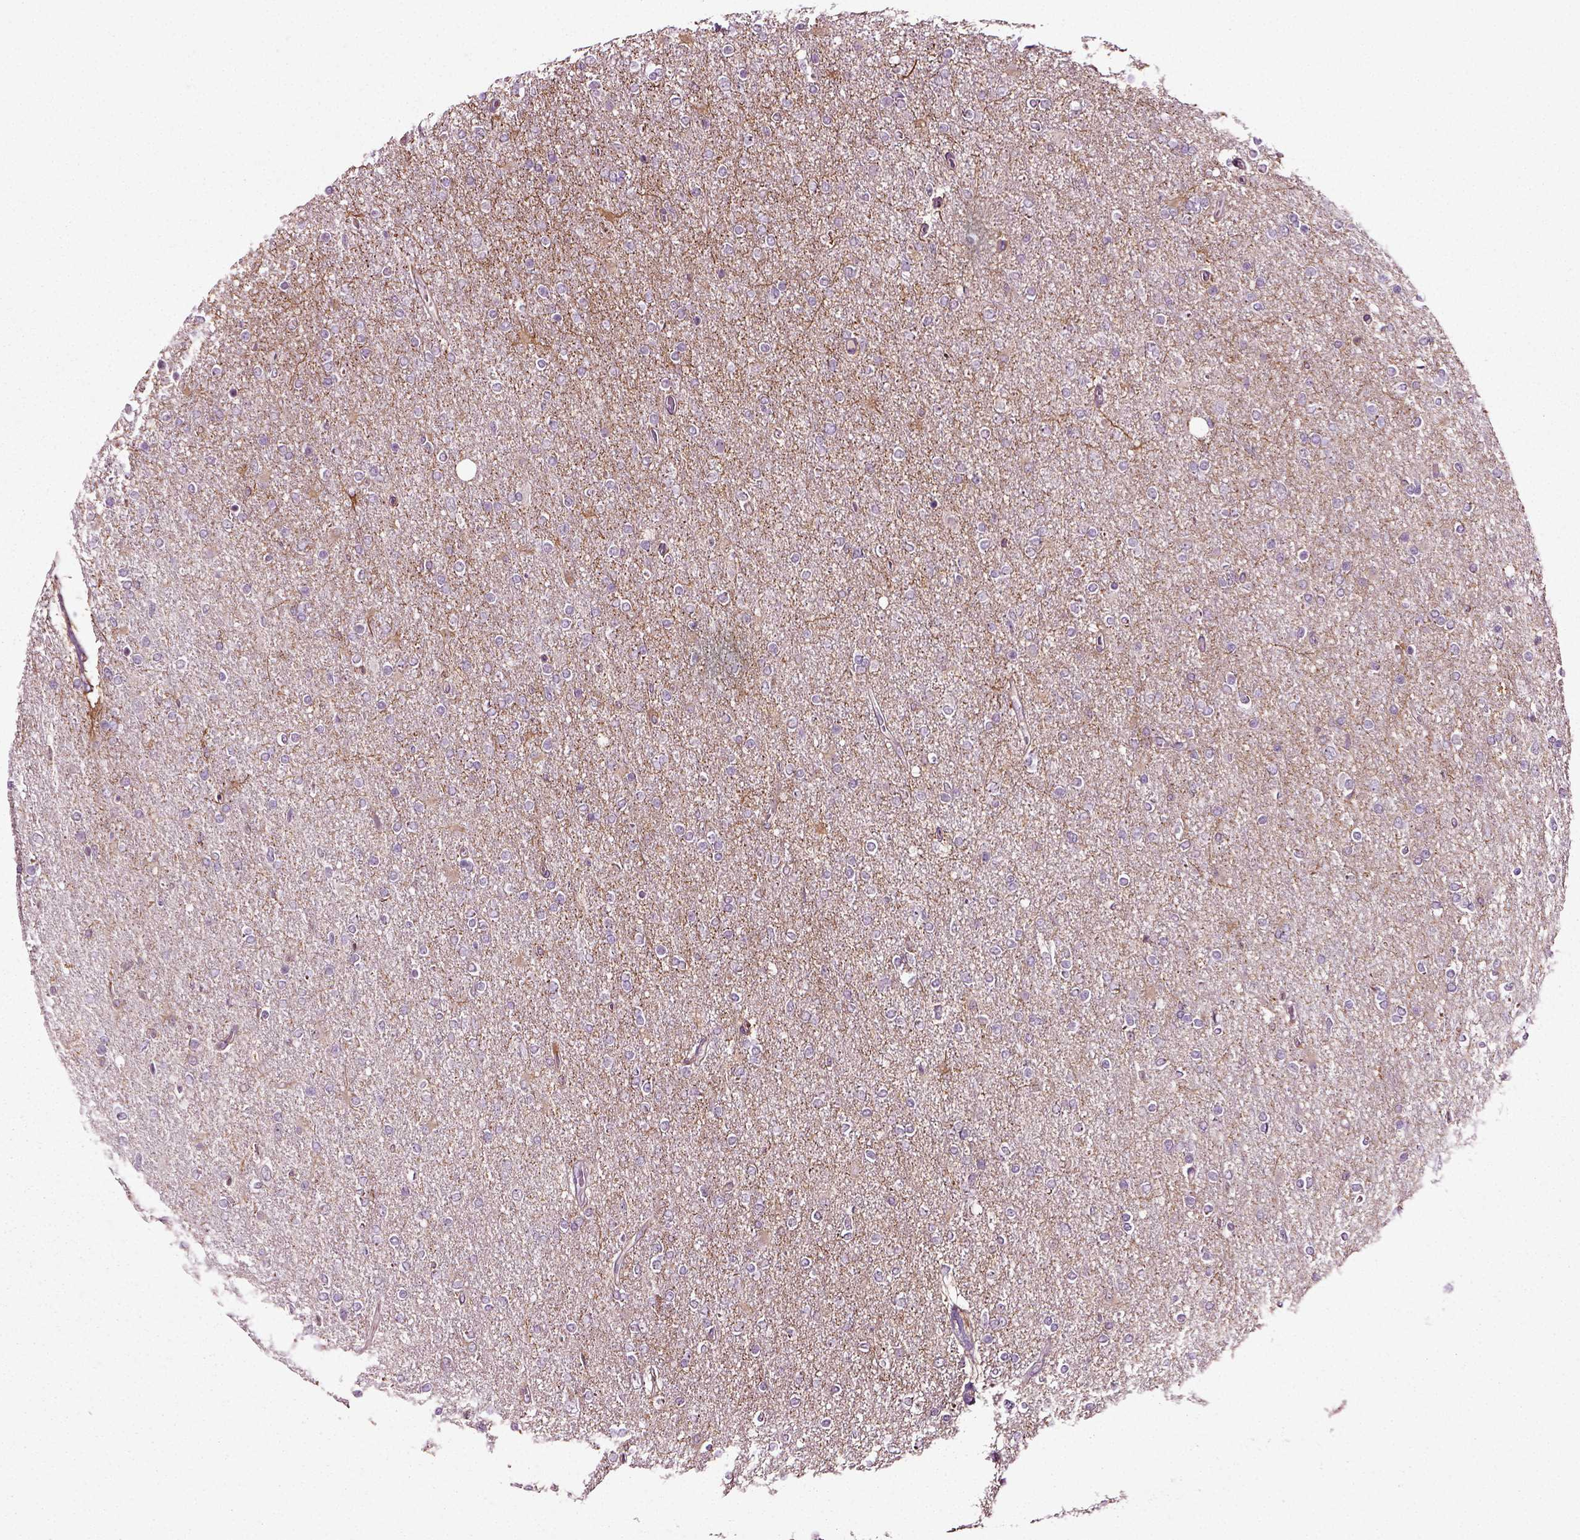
{"staining": {"intensity": "negative", "quantity": "none", "location": "none"}, "tissue": "glioma", "cell_type": "Tumor cells", "image_type": "cancer", "snomed": [{"axis": "morphology", "description": "Glioma, malignant, High grade"}, {"axis": "topography", "description": "Cerebral cortex"}], "caption": "This is an IHC micrograph of malignant glioma (high-grade). There is no positivity in tumor cells.", "gene": "RHOF", "patient": {"sex": "male", "age": 70}}